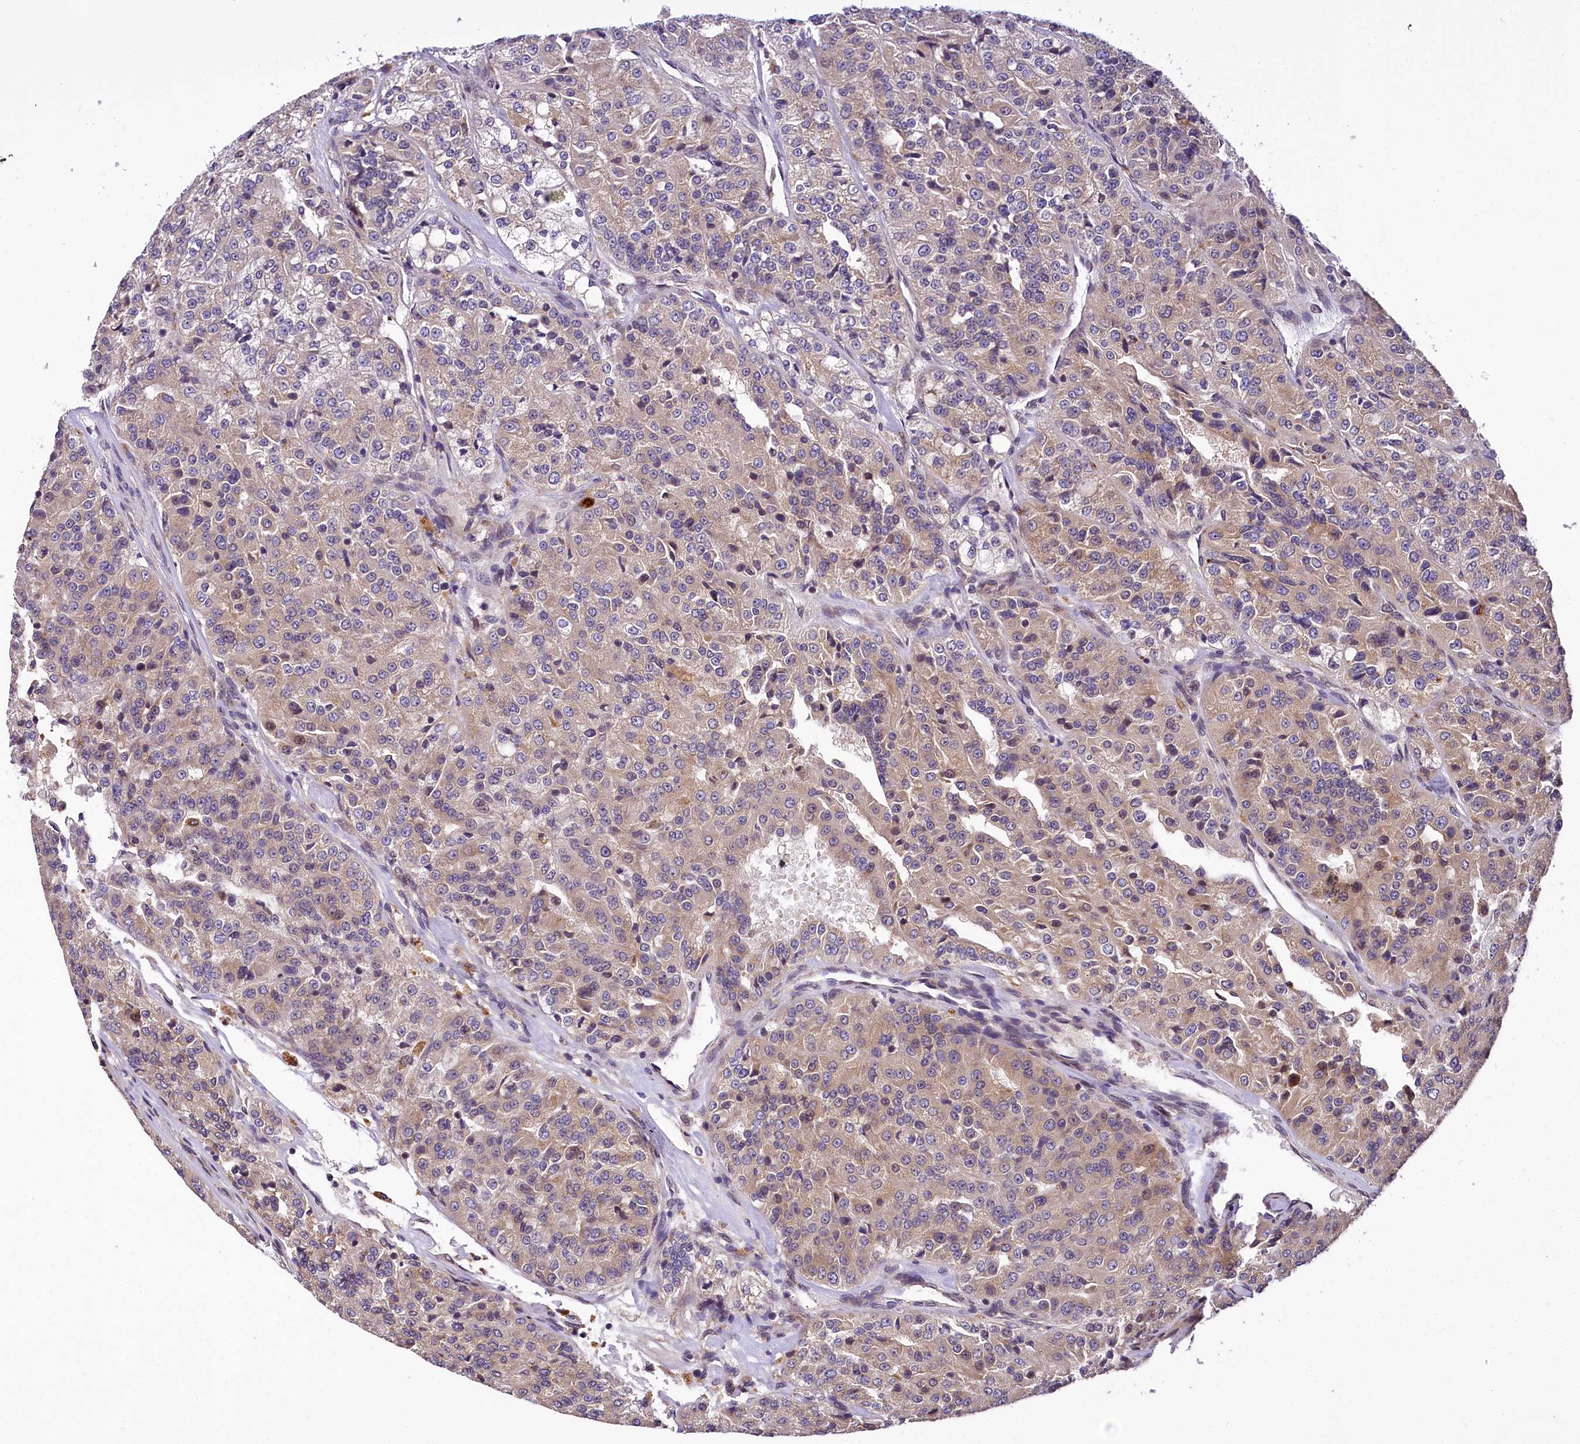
{"staining": {"intensity": "moderate", "quantity": "25%-75%", "location": "cytoplasmic/membranous"}, "tissue": "renal cancer", "cell_type": "Tumor cells", "image_type": "cancer", "snomed": [{"axis": "morphology", "description": "Adenocarcinoma, NOS"}, {"axis": "topography", "description": "Kidney"}], "caption": "Tumor cells show medium levels of moderate cytoplasmic/membranous staining in approximately 25%-75% of cells in adenocarcinoma (renal). (DAB = brown stain, brightfield microscopy at high magnification).", "gene": "SUPV3L1", "patient": {"sex": "female", "age": 63}}